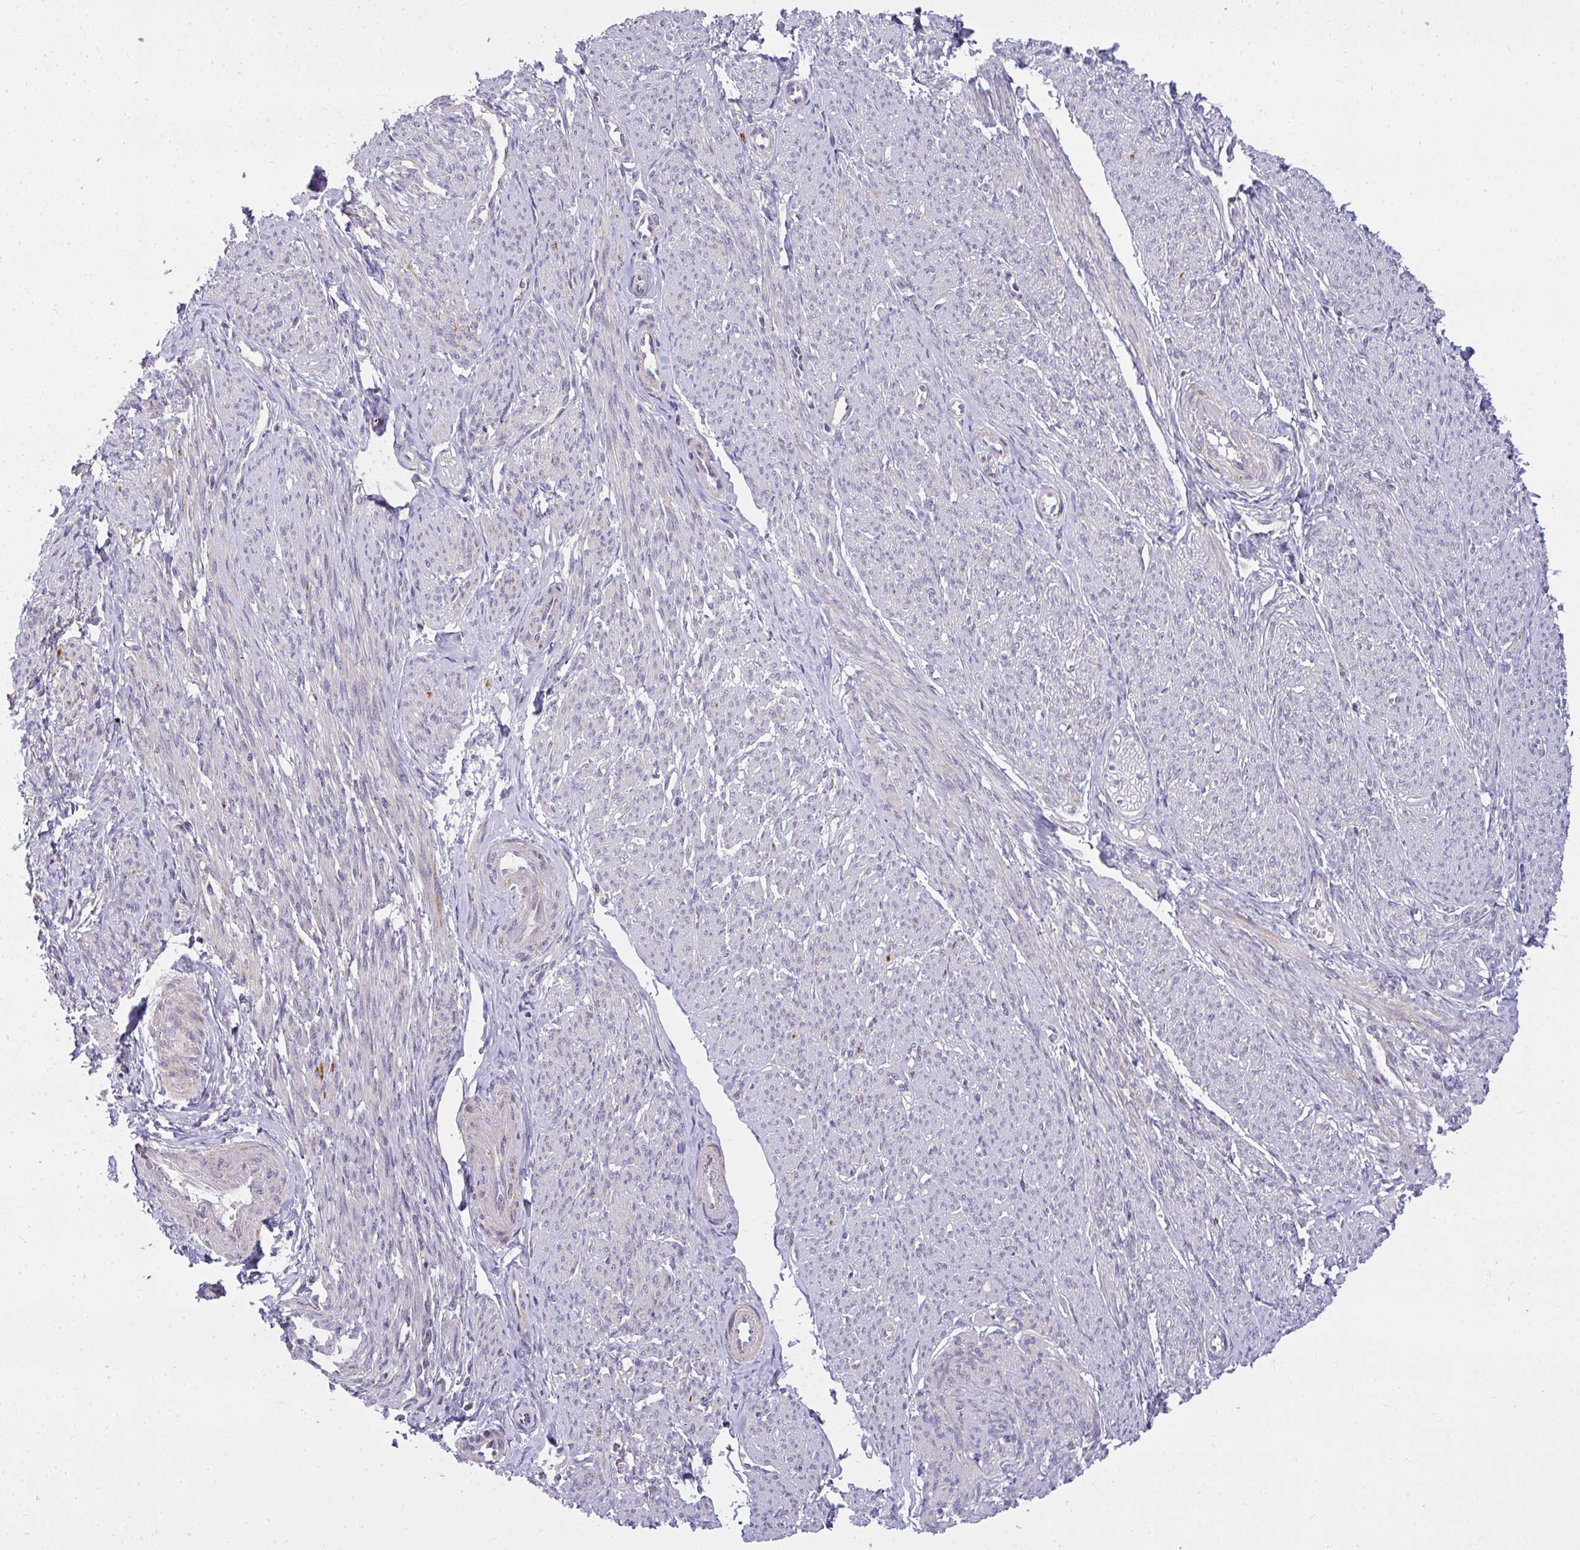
{"staining": {"intensity": "moderate", "quantity": "25%-75%", "location": "cytoplasmic/membranous"}, "tissue": "smooth muscle", "cell_type": "Smooth muscle cells", "image_type": "normal", "snomed": [{"axis": "morphology", "description": "Normal tissue, NOS"}, {"axis": "topography", "description": "Smooth muscle"}], "caption": "Smooth muscle stained for a protein (brown) exhibits moderate cytoplasmic/membranous positive positivity in about 25%-75% of smooth muscle cells.", "gene": "SRRM4", "patient": {"sex": "female", "age": 65}}